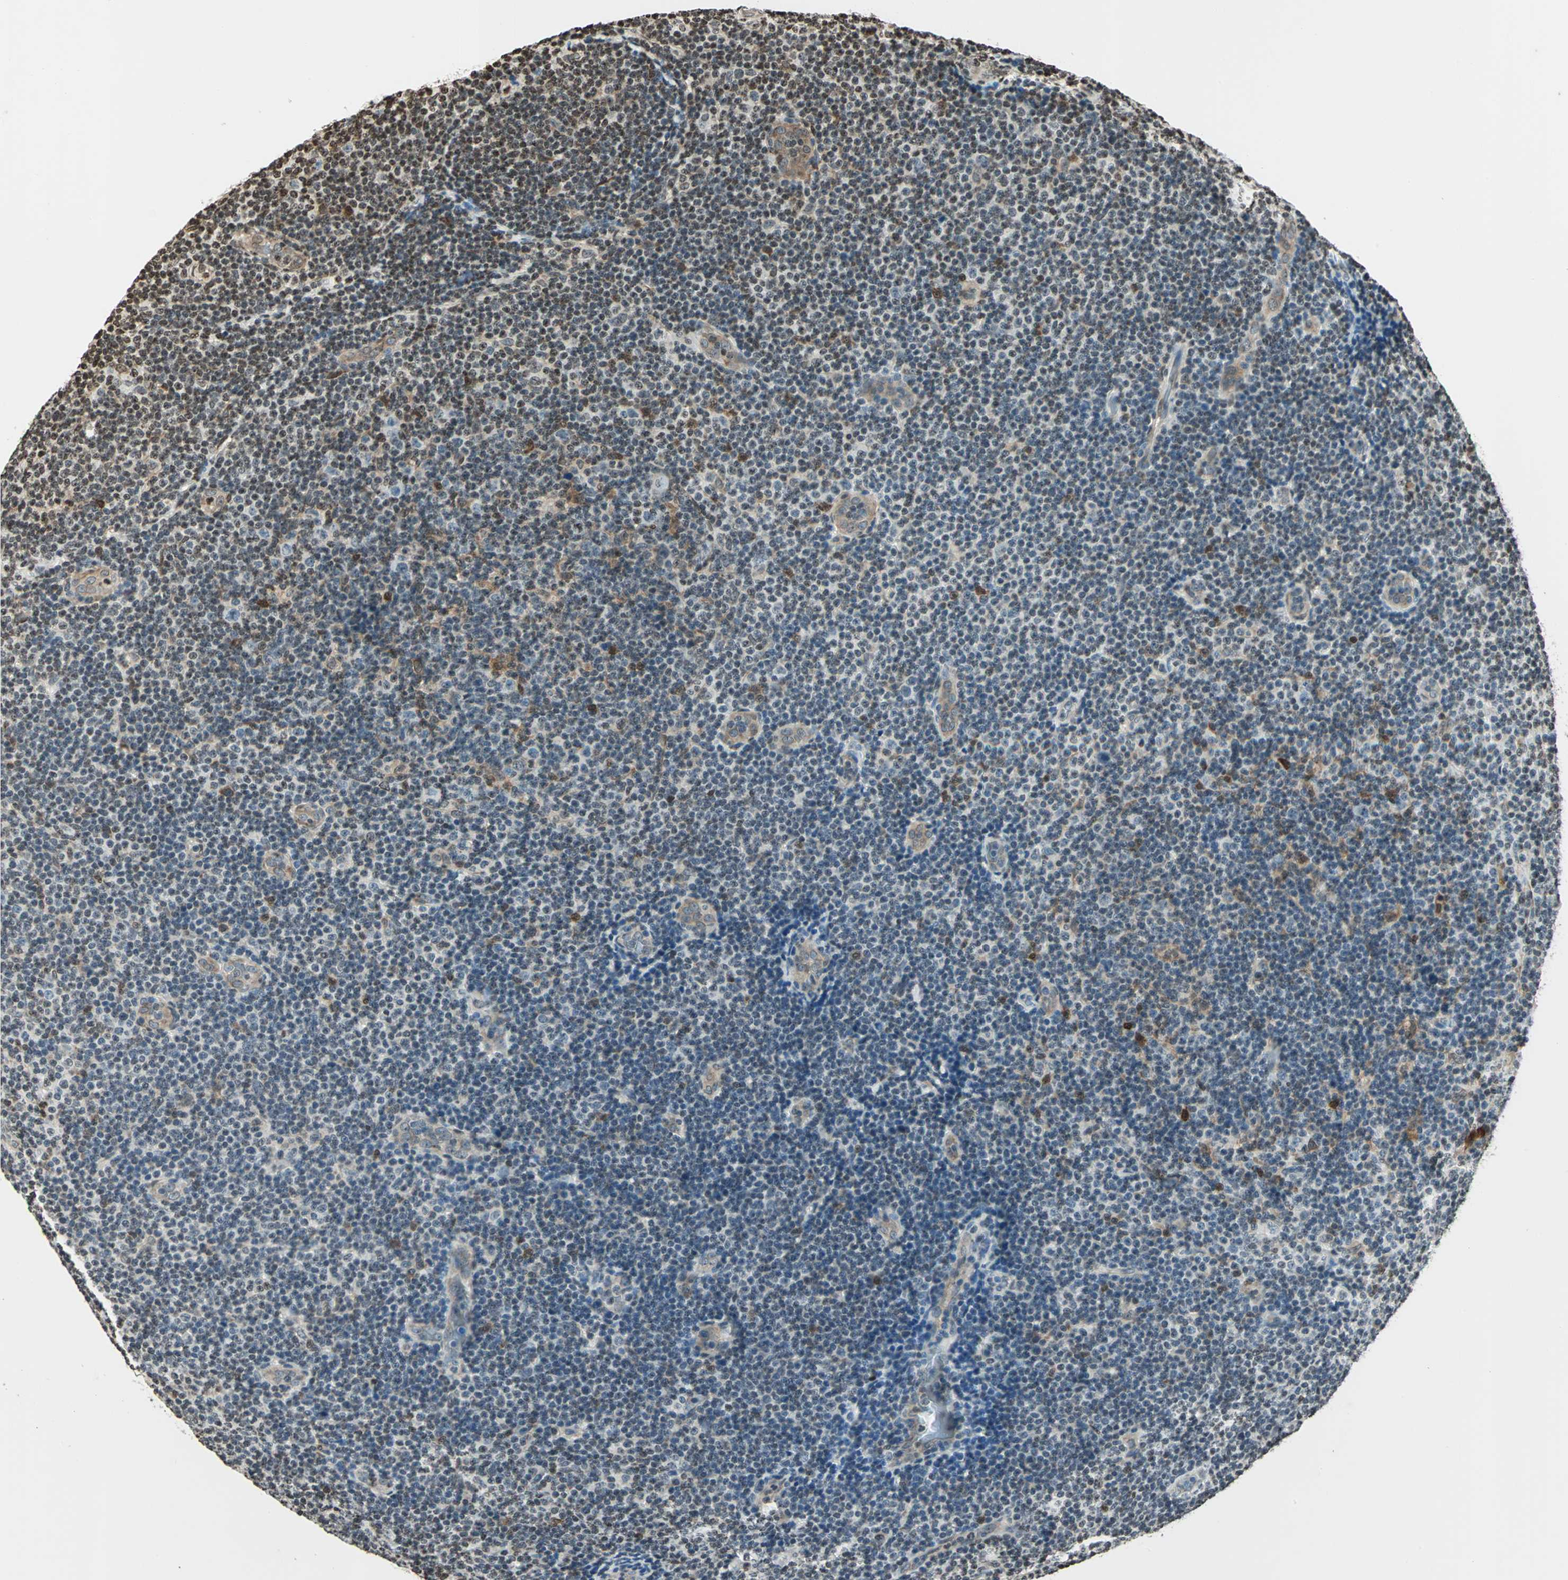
{"staining": {"intensity": "weak", "quantity": "25%-75%", "location": "cytoplasmic/membranous,nuclear"}, "tissue": "lymphoma", "cell_type": "Tumor cells", "image_type": "cancer", "snomed": [{"axis": "morphology", "description": "Malignant lymphoma, non-Hodgkin's type, Low grade"}, {"axis": "topography", "description": "Lymph node"}], "caption": "A low amount of weak cytoplasmic/membranous and nuclear staining is present in about 25%-75% of tumor cells in malignant lymphoma, non-Hodgkin's type (low-grade) tissue.", "gene": "LGALS3", "patient": {"sex": "male", "age": 83}}